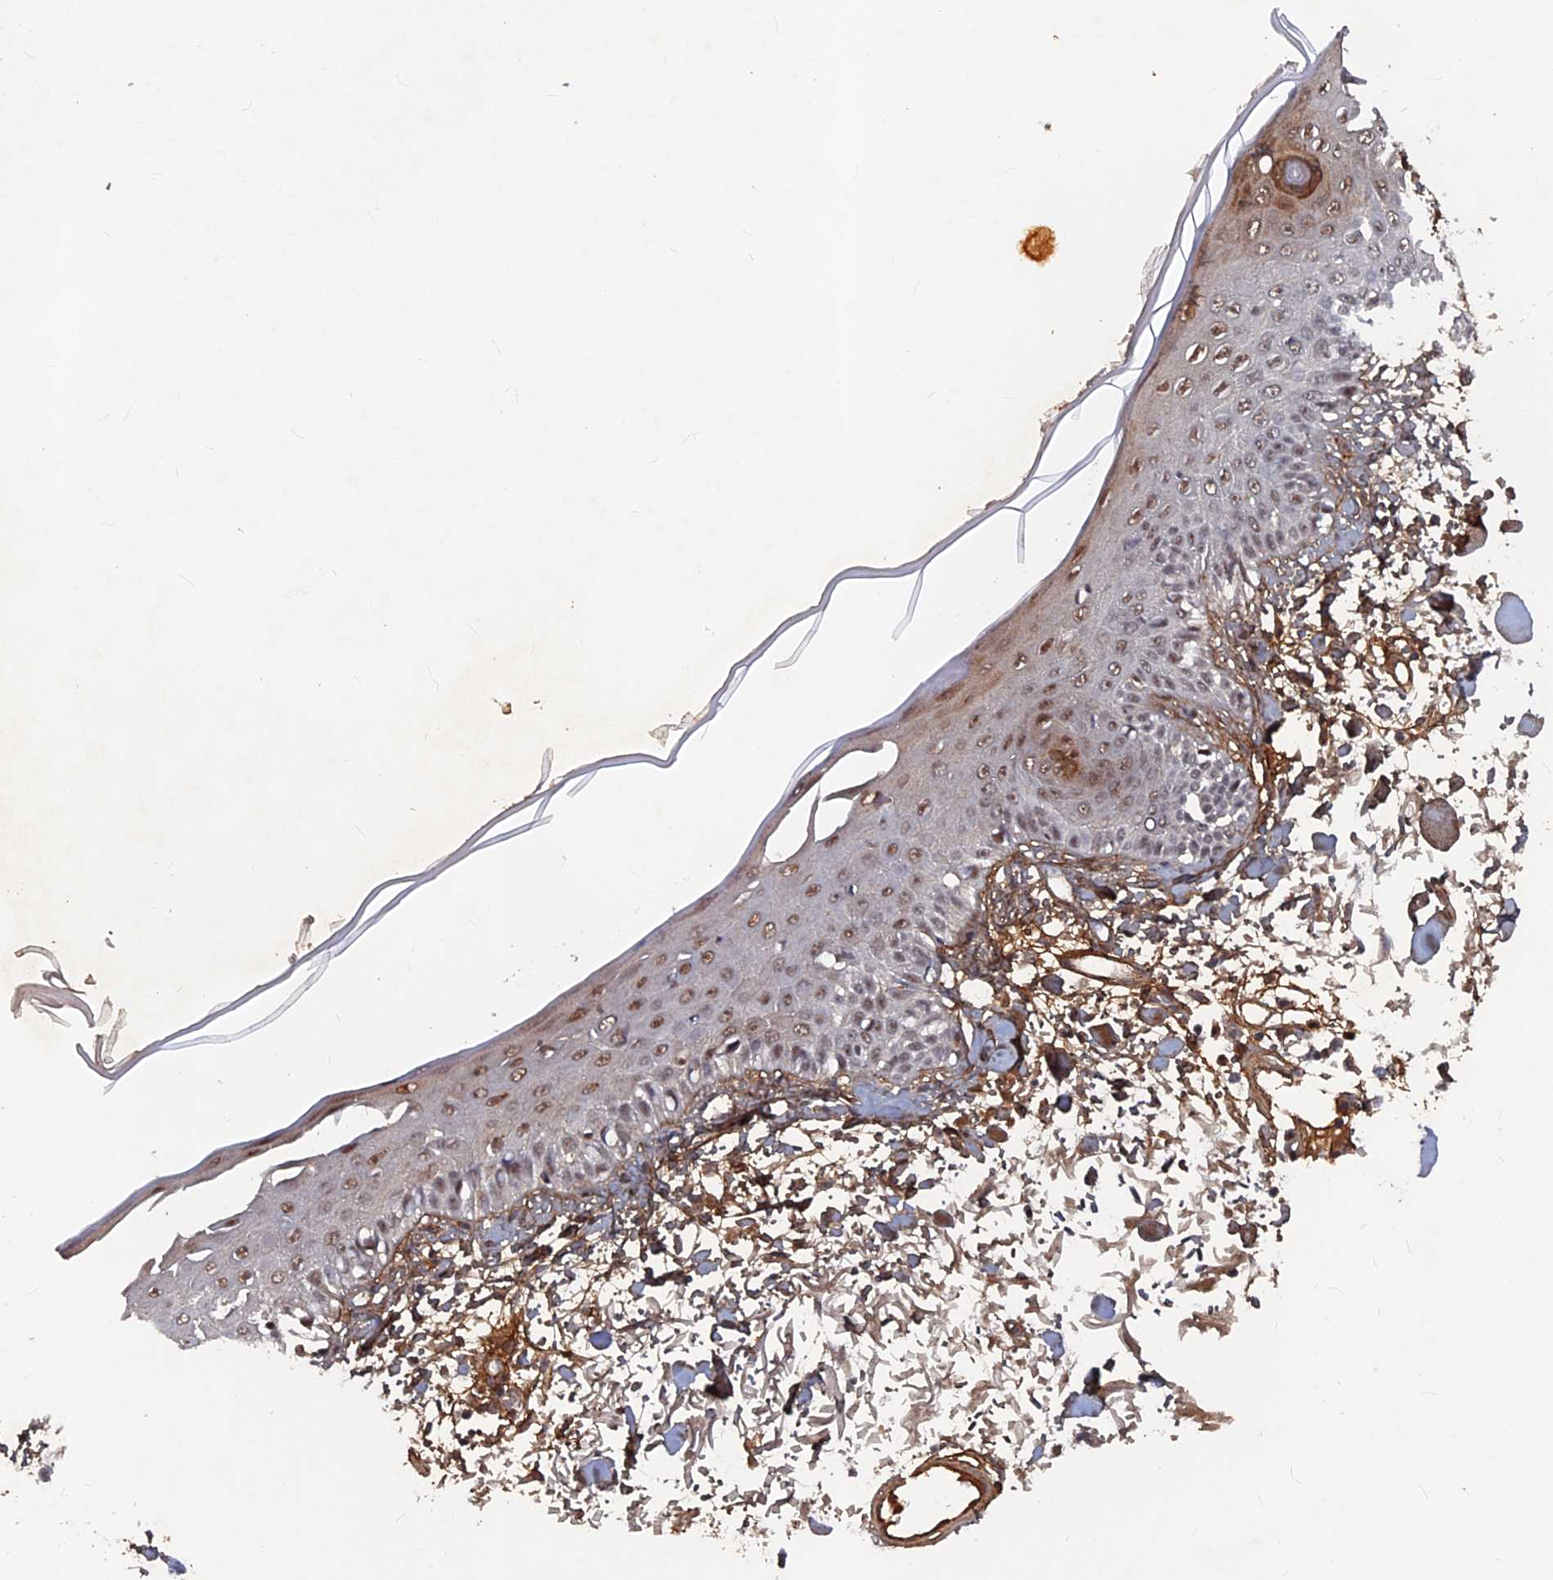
{"staining": {"intensity": "moderate", "quantity": ">75%", "location": "cytoplasmic/membranous,nuclear"}, "tissue": "skin", "cell_type": "Fibroblasts", "image_type": "normal", "snomed": [{"axis": "morphology", "description": "Normal tissue, NOS"}, {"axis": "morphology", "description": "Squamous cell carcinoma, NOS"}, {"axis": "topography", "description": "Skin"}, {"axis": "topography", "description": "Peripheral nerve tissue"}], "caption": "The image displays a brown stain indicating the presence of a protein in the cytoplasmic/membranous,nuclear of fibroblasts in skin.", "gene": "SH3D21", "patient": {"sex": "male", "age": 83}}